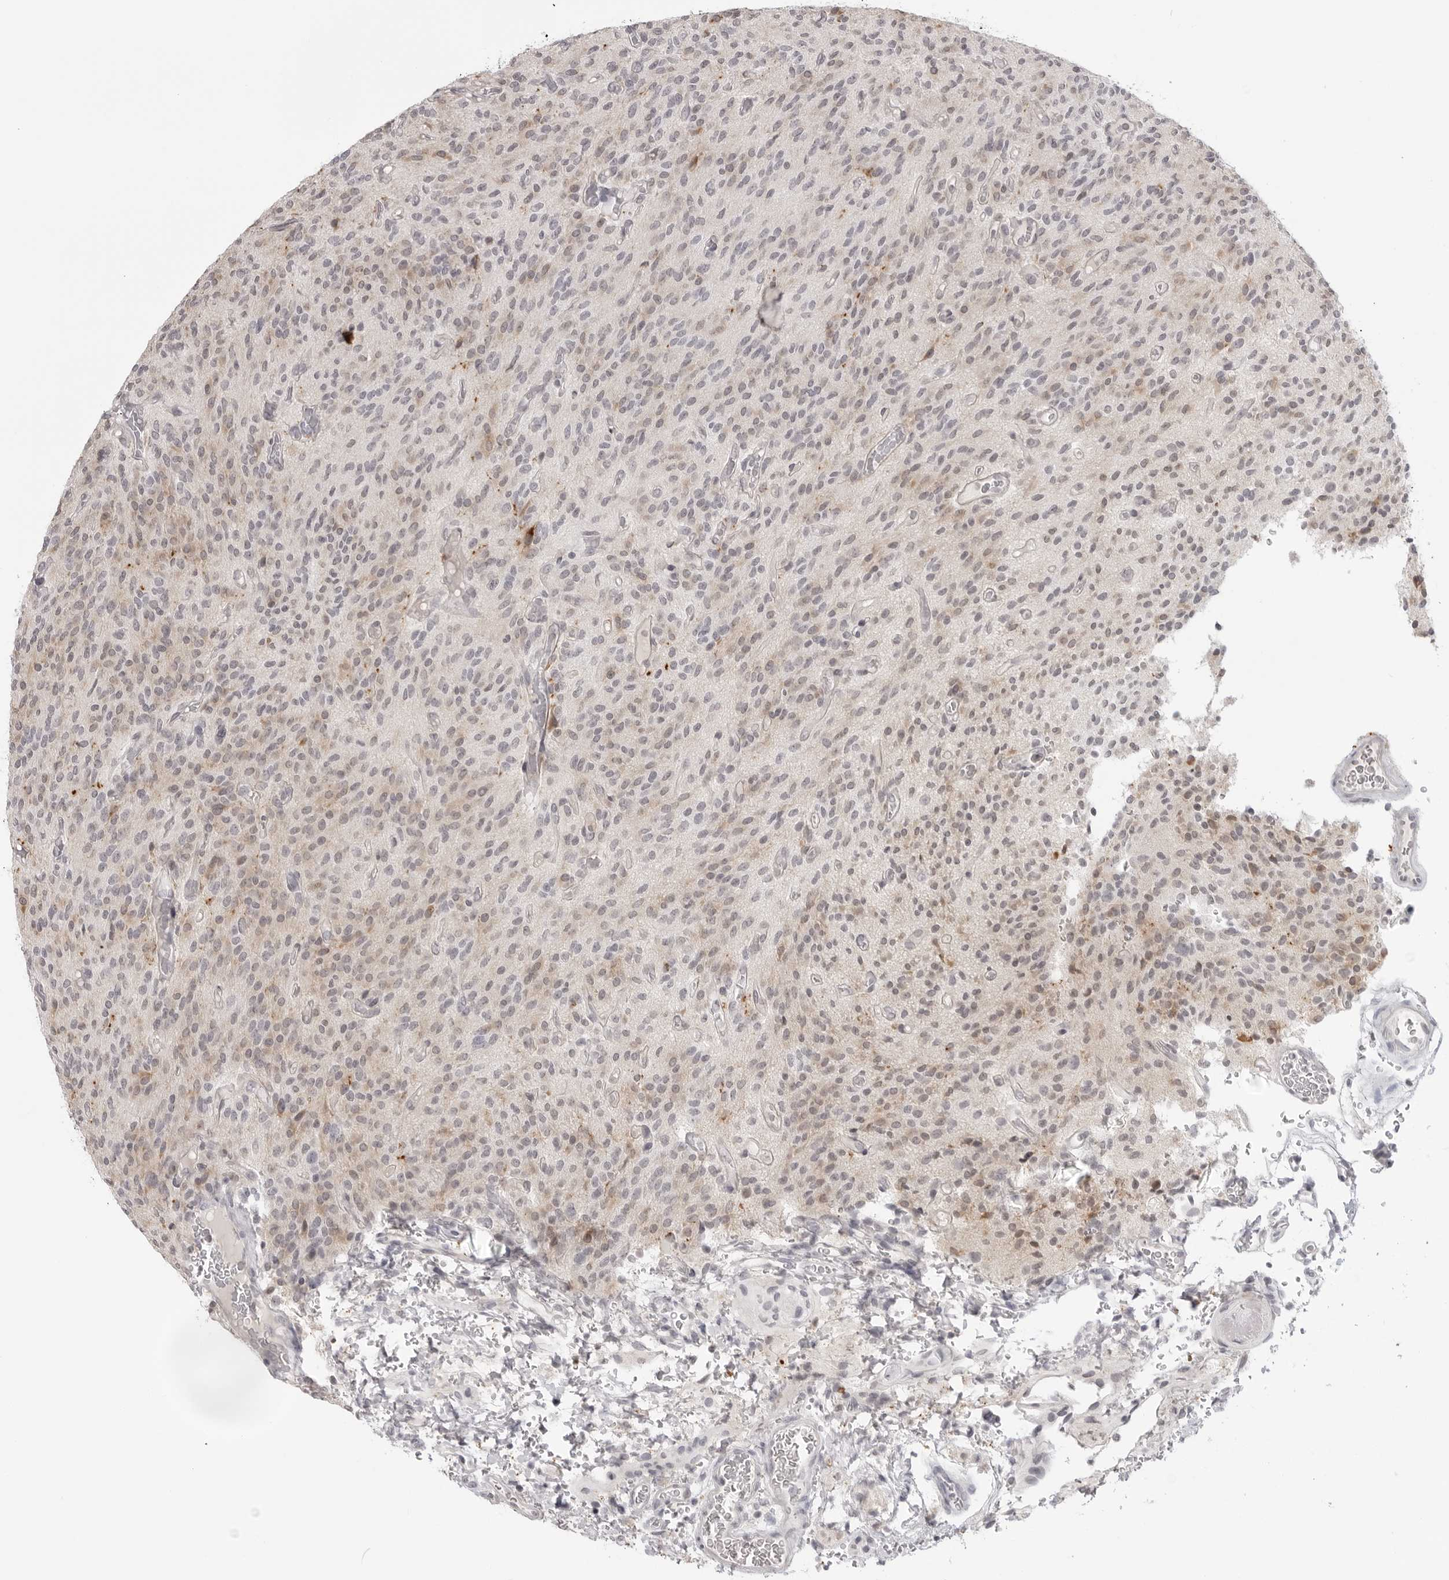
{"staining": {"intensity": "weak", "quantity": "25%-75%", "location": "cytoplasmic/membranous,nuclear"}, "tissue": "glioma", "cell_type": "Tumor cells", "image_type": "cancer", "snomed": [{"axis": "morphology", "description": "Glioma, malignant, High grade"}, {"axis": "topography", "description": "Brain"}], "caption": "Immunohistochemistry (IHC) staining of malignant glioma (high-grade), which reveals low levels of weak cytoplasmic/membranous and nuclear staining in approximately 25%-75% of tumor cells indicating weak cytoplasmic/membranous and nuclear protein expression. The staining was performed using DAB (brown) for protein detection and nuclei were counterstained in hematoxylin (blue).", "gene": "ACP6", "patient": {"sex": "male", "age": 34}}